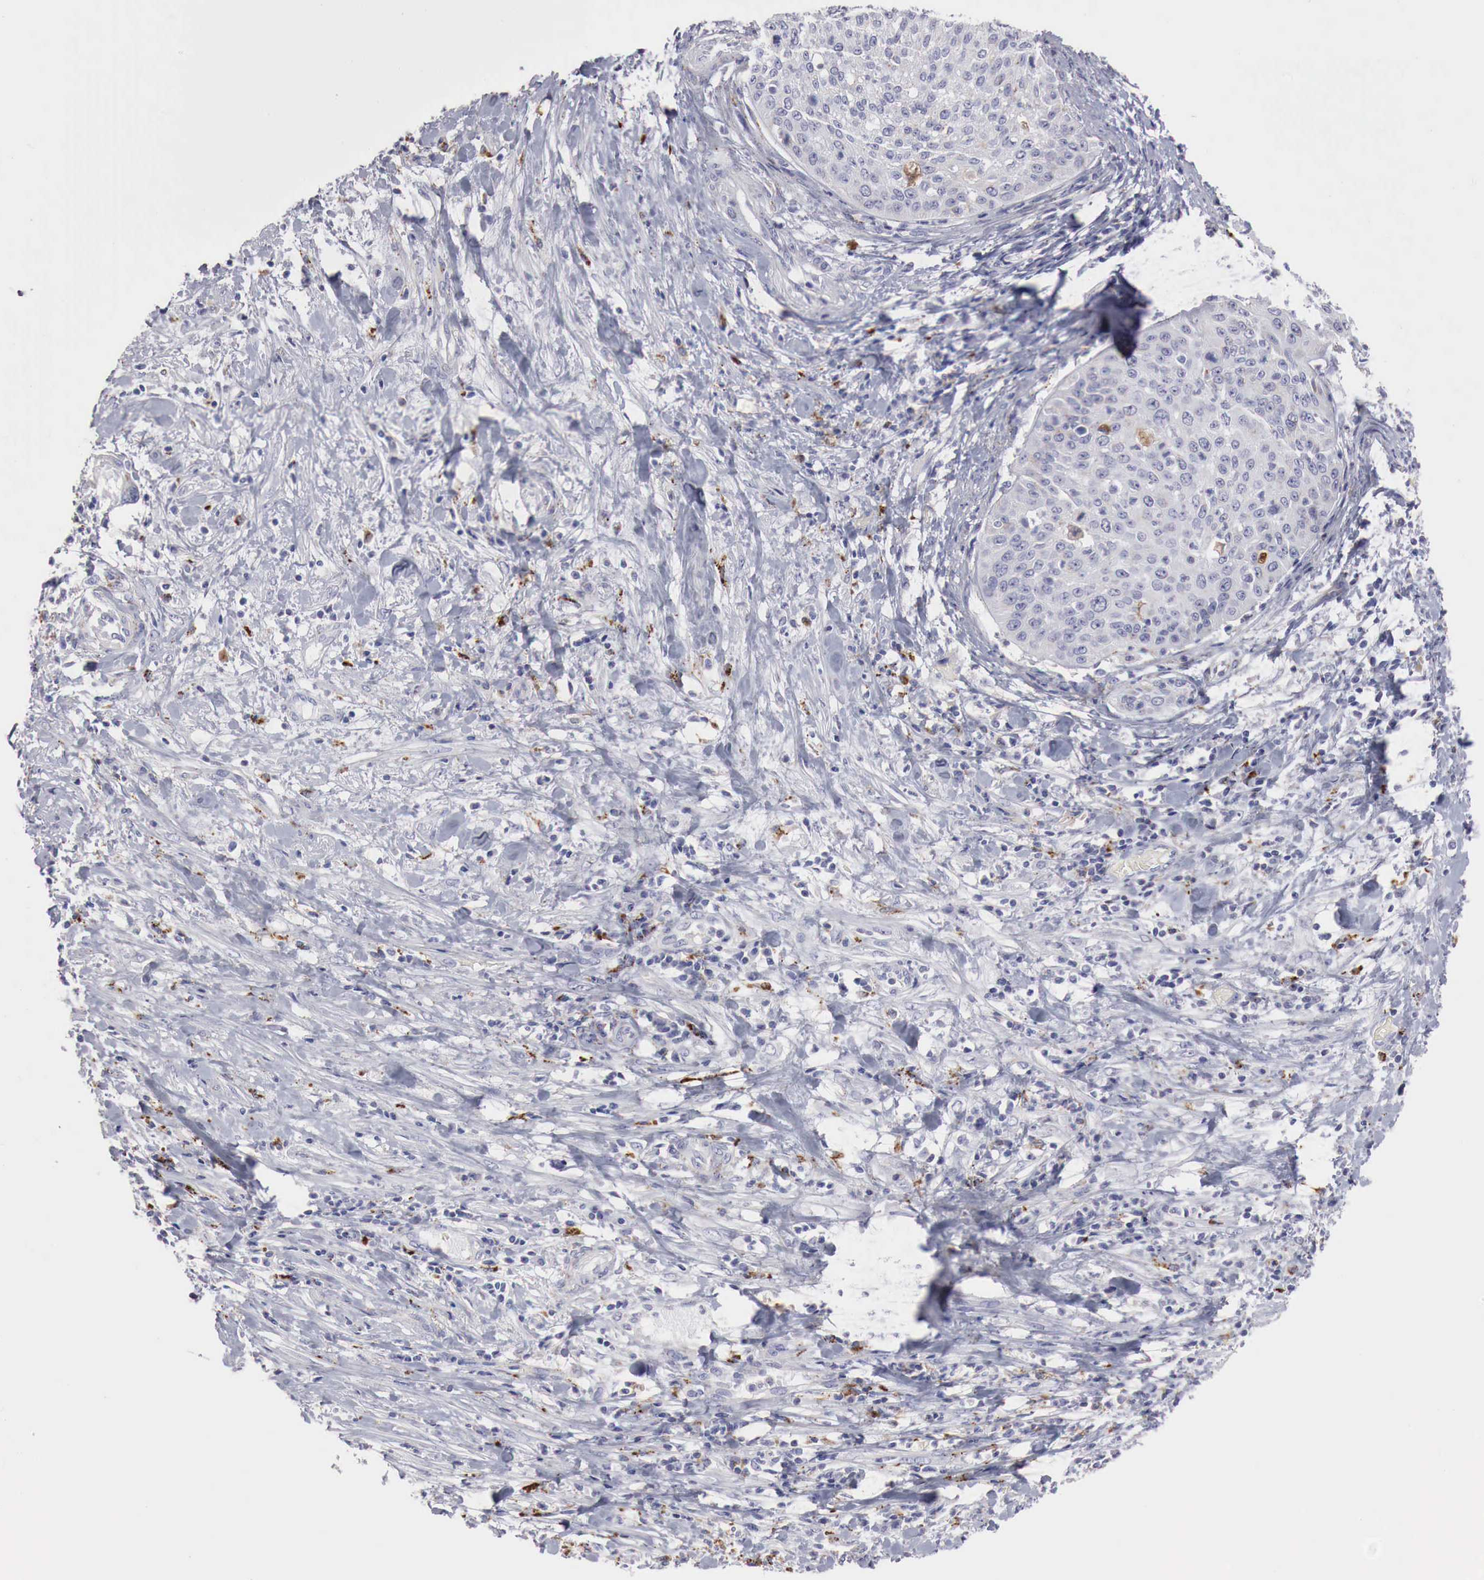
{"staining": {"intensity": "negative", "quantity": "none", "location": "none"}, "tissue": "cervical cancer", "cell_type": "Tumor cells", "image_type": "cancer", "snomed": [{"axis": "morphology", "description": "Squamous cell carcinoma, NOS"}, {"axis": "topography", "description": "Cervix"}], "caption": "Immunohistochemistry (IHC) photomicrograph of neoplastic tissue: cervical cancer (squamous cell carcinoma) stained with DAB shows no significant protein positivity in tumor cells.", "gene": "GLA", "patient": {"sex": "female", "age": 41}}